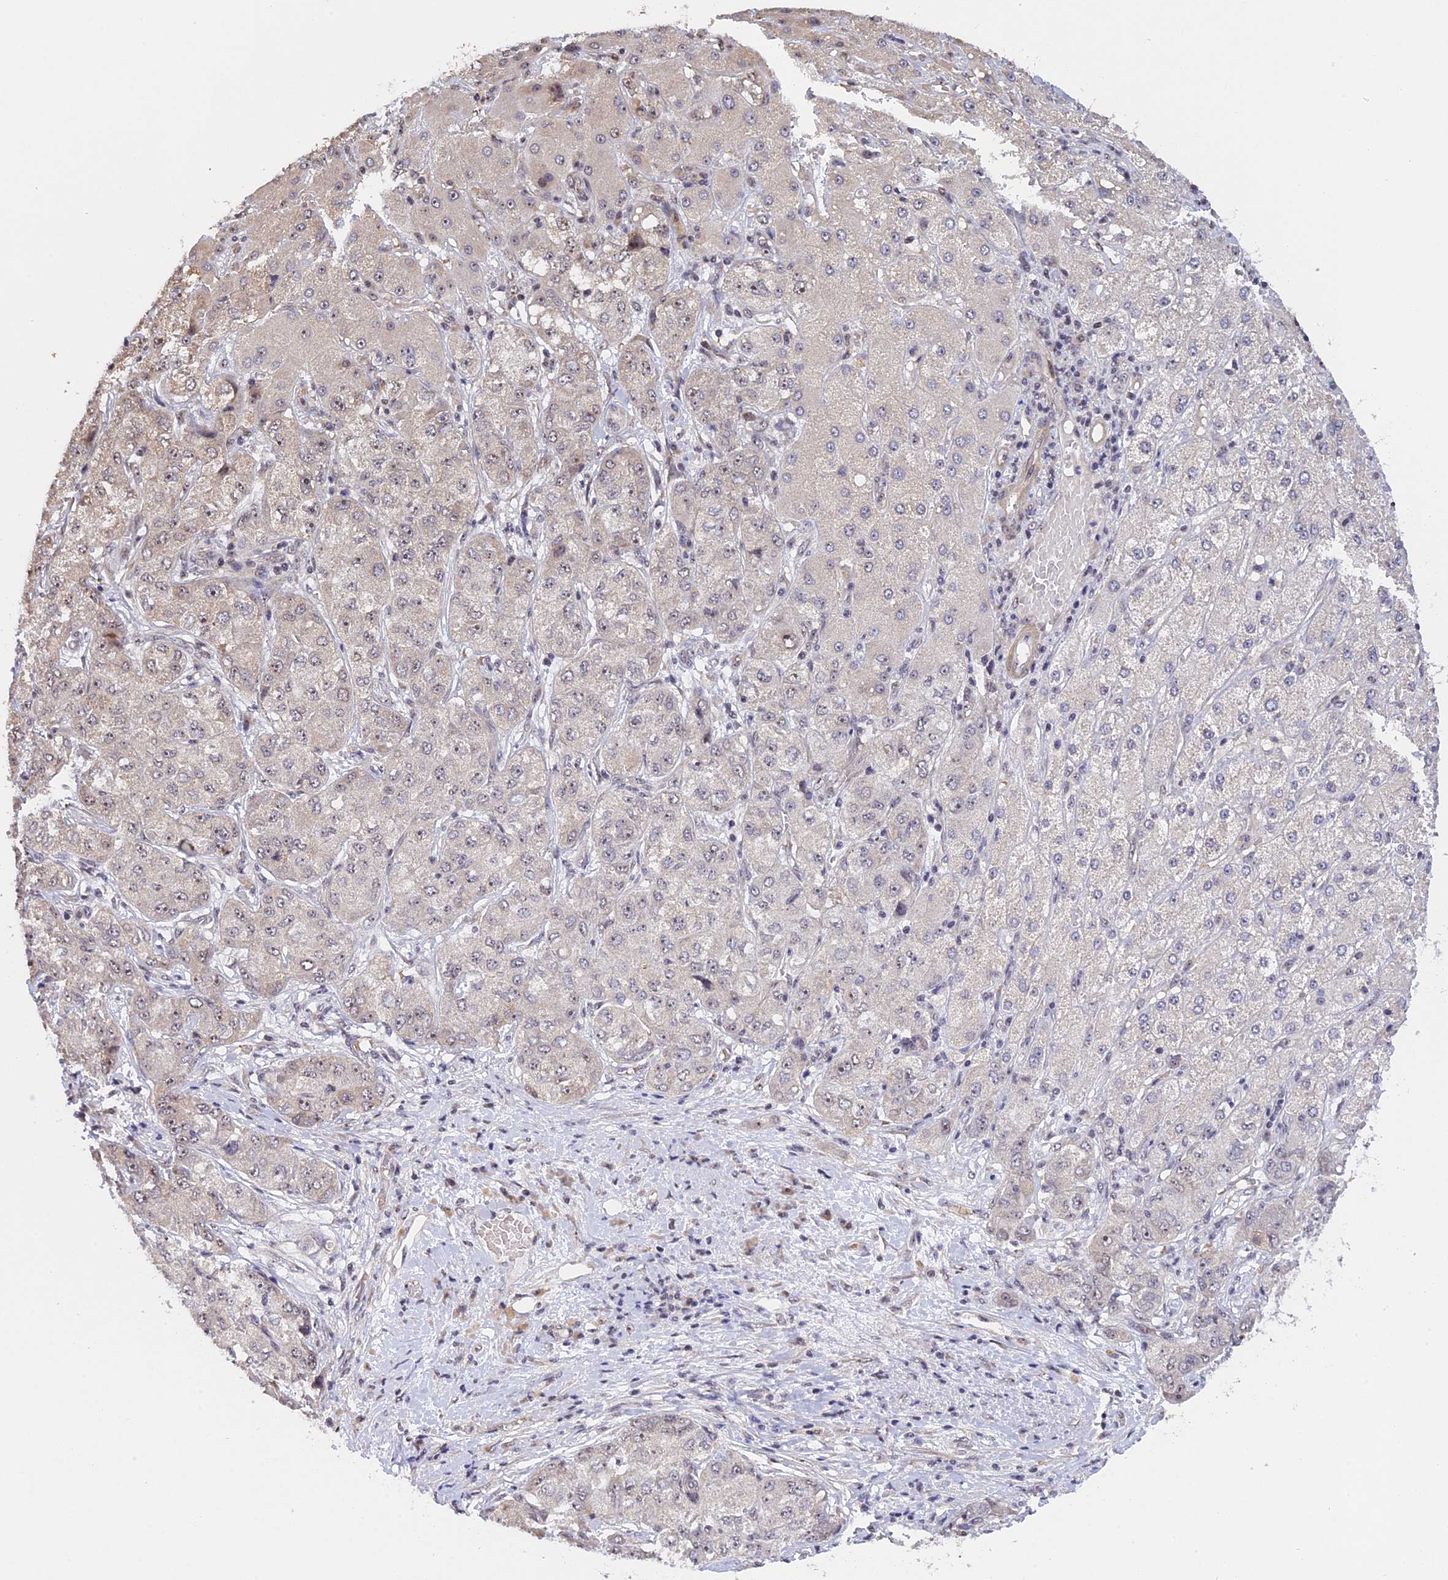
{"staining": {"intensity": "weak", "quantity": "<25%", "location": "nuclear"}, "tissue": "liver cancer", "cell_type": "Tumor cells", "image_type": "cancer", "snomed": [{"axis": "morphology", "description": "Carcinoma, Hepatocellular, NOS"}, {"axis": "topography", "description": "Liver"}], "caption": "Photomicrograph shows no protein positivity in tumor cells of liver cancer tissue.", "gene": "MGA", "patient": {"sex": "male", "age": 80}}